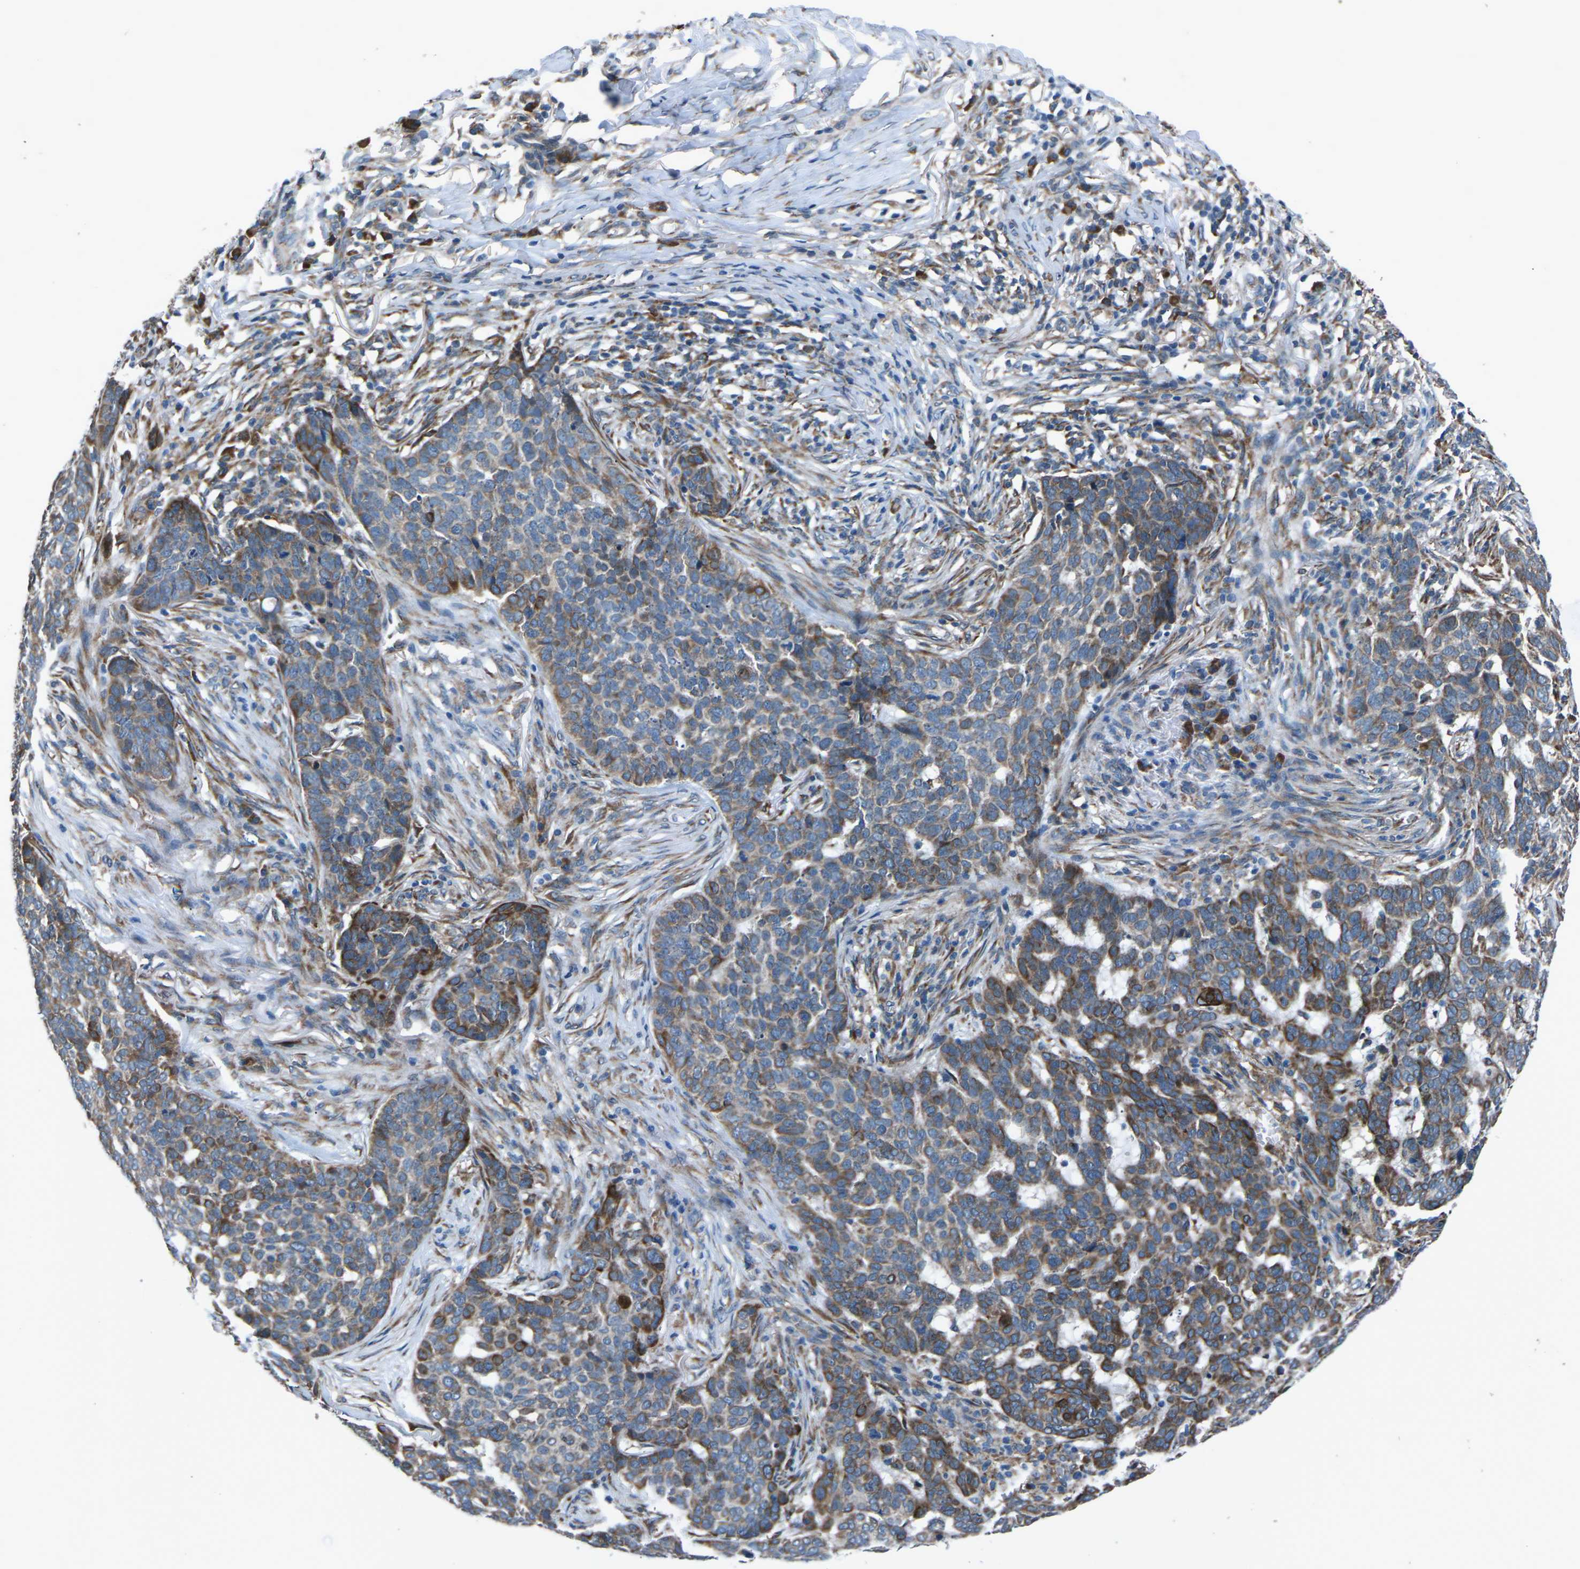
{"staining": {"intensity": "strong", "quantity": ">75%", "location": "cytoplasmic/membranous"}, "tissue": "skin cancer", "cell_type": "Tumor cells", "image_type": "cancer", "snomed": [{"axis": "morphology", "description": "Basal cell carcinoma"}, {"axis": "topography", "description": "Skin"}], "caption": "Immunohistochemistry (DAB (3,3'-diaminobenzidine)) staining of human skin cancer displays strong cytoplasmic/membranous protein staining in about >75% of tumor cells. (brown staining indicates protein expression, while blue staining denotes nuclei).", "gene": "GABRP", "patient": {"sex": "male", "age": 85}}